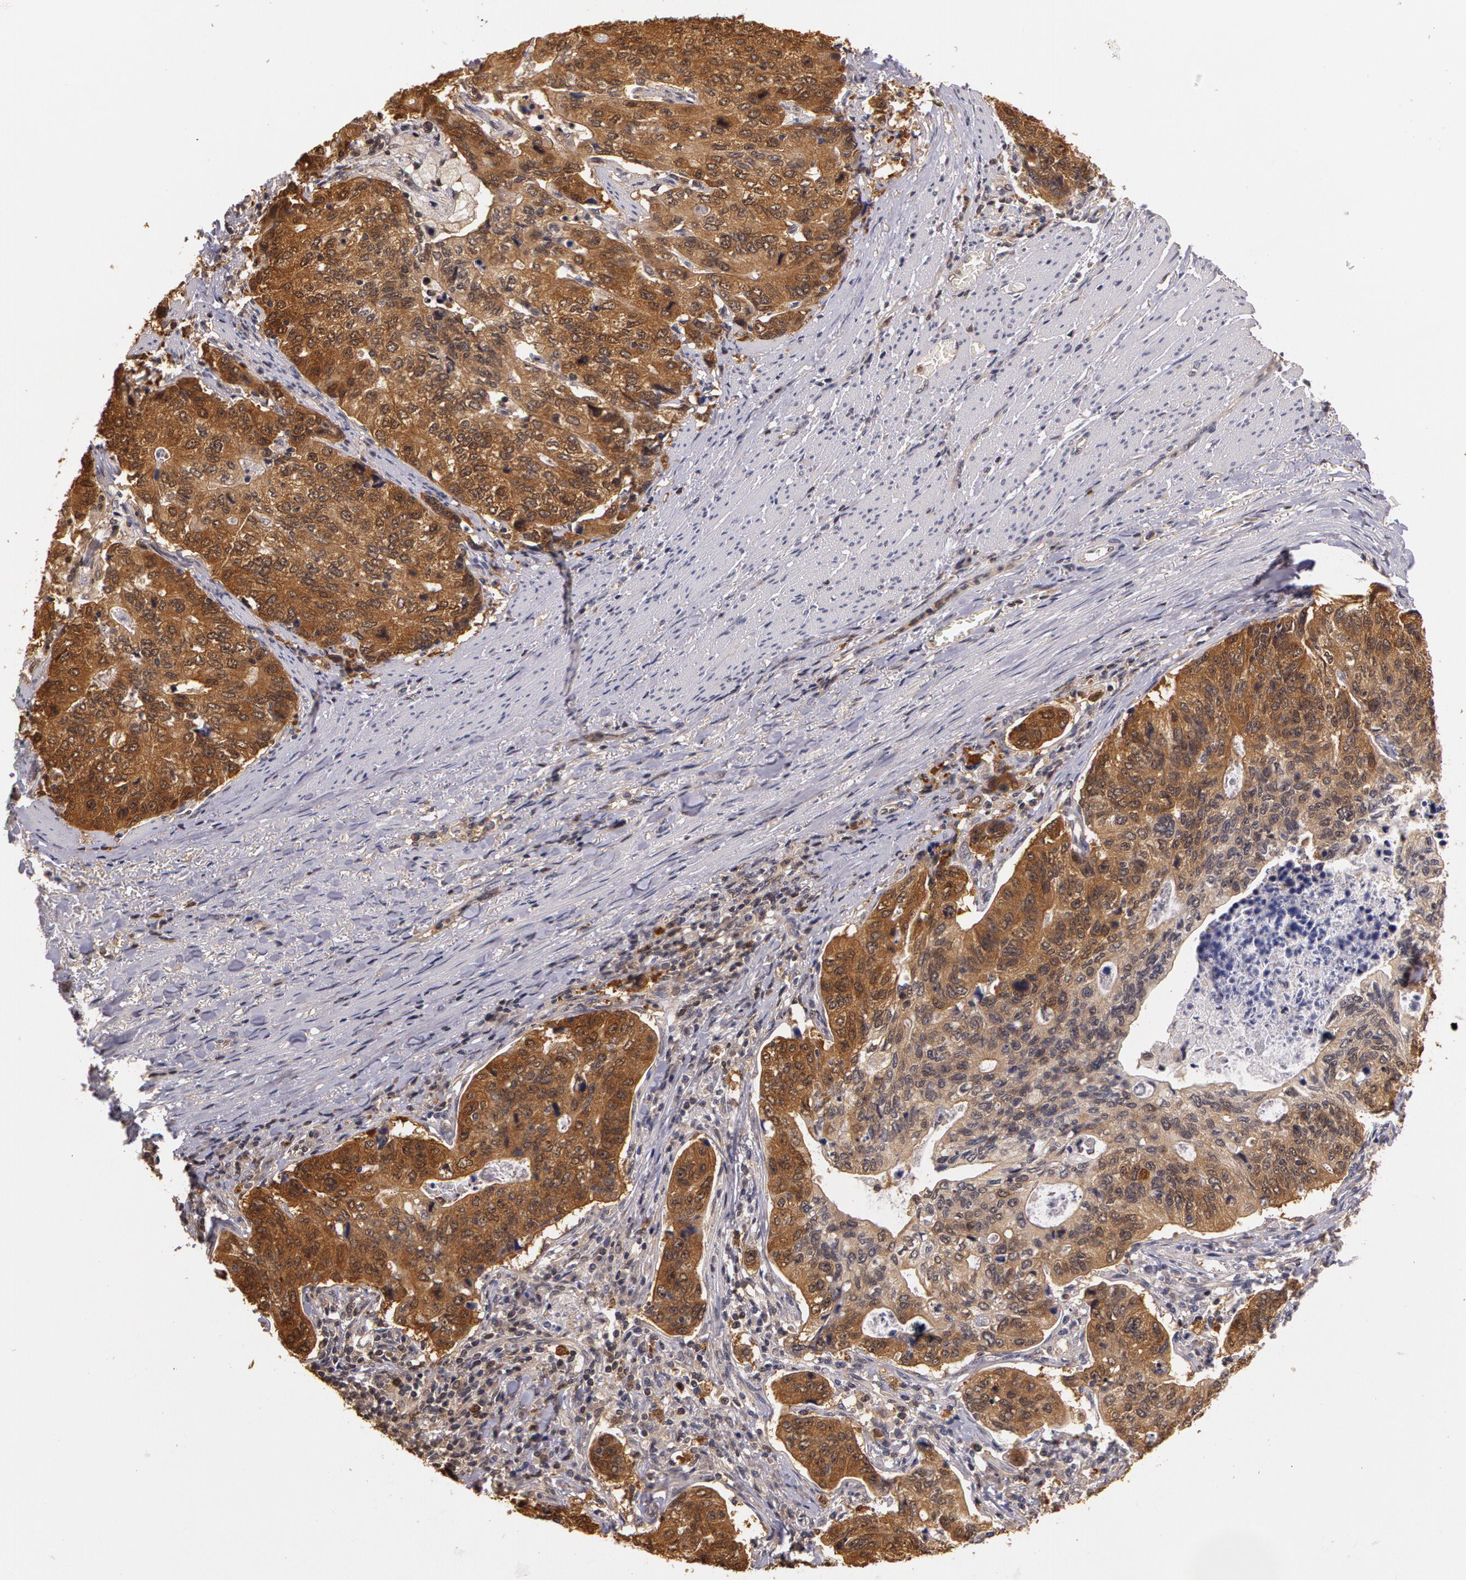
{"staining": {"intensity": "moderate", "quantity": ">75%", "location": "cytoplasmic/membranous"}, "tissue": "stomach cancer", "cell_type": "Tumor cells", "image_type": "cancer", "snomed": [{"axis": "morphology", "description": "Adenocarcinoma, NOS"}, {"axis": "topography", "description": "Esophagus"}, {"axis": "topography", "description": "Stomach"}], "caption": "Tumor cells display medium levels of moderate cytoplasmic/membranous expression in approximately >75% of cells in stomach cancer.", "gene": "AHSA1", "patient": {"sex": "male", "age": 74}}